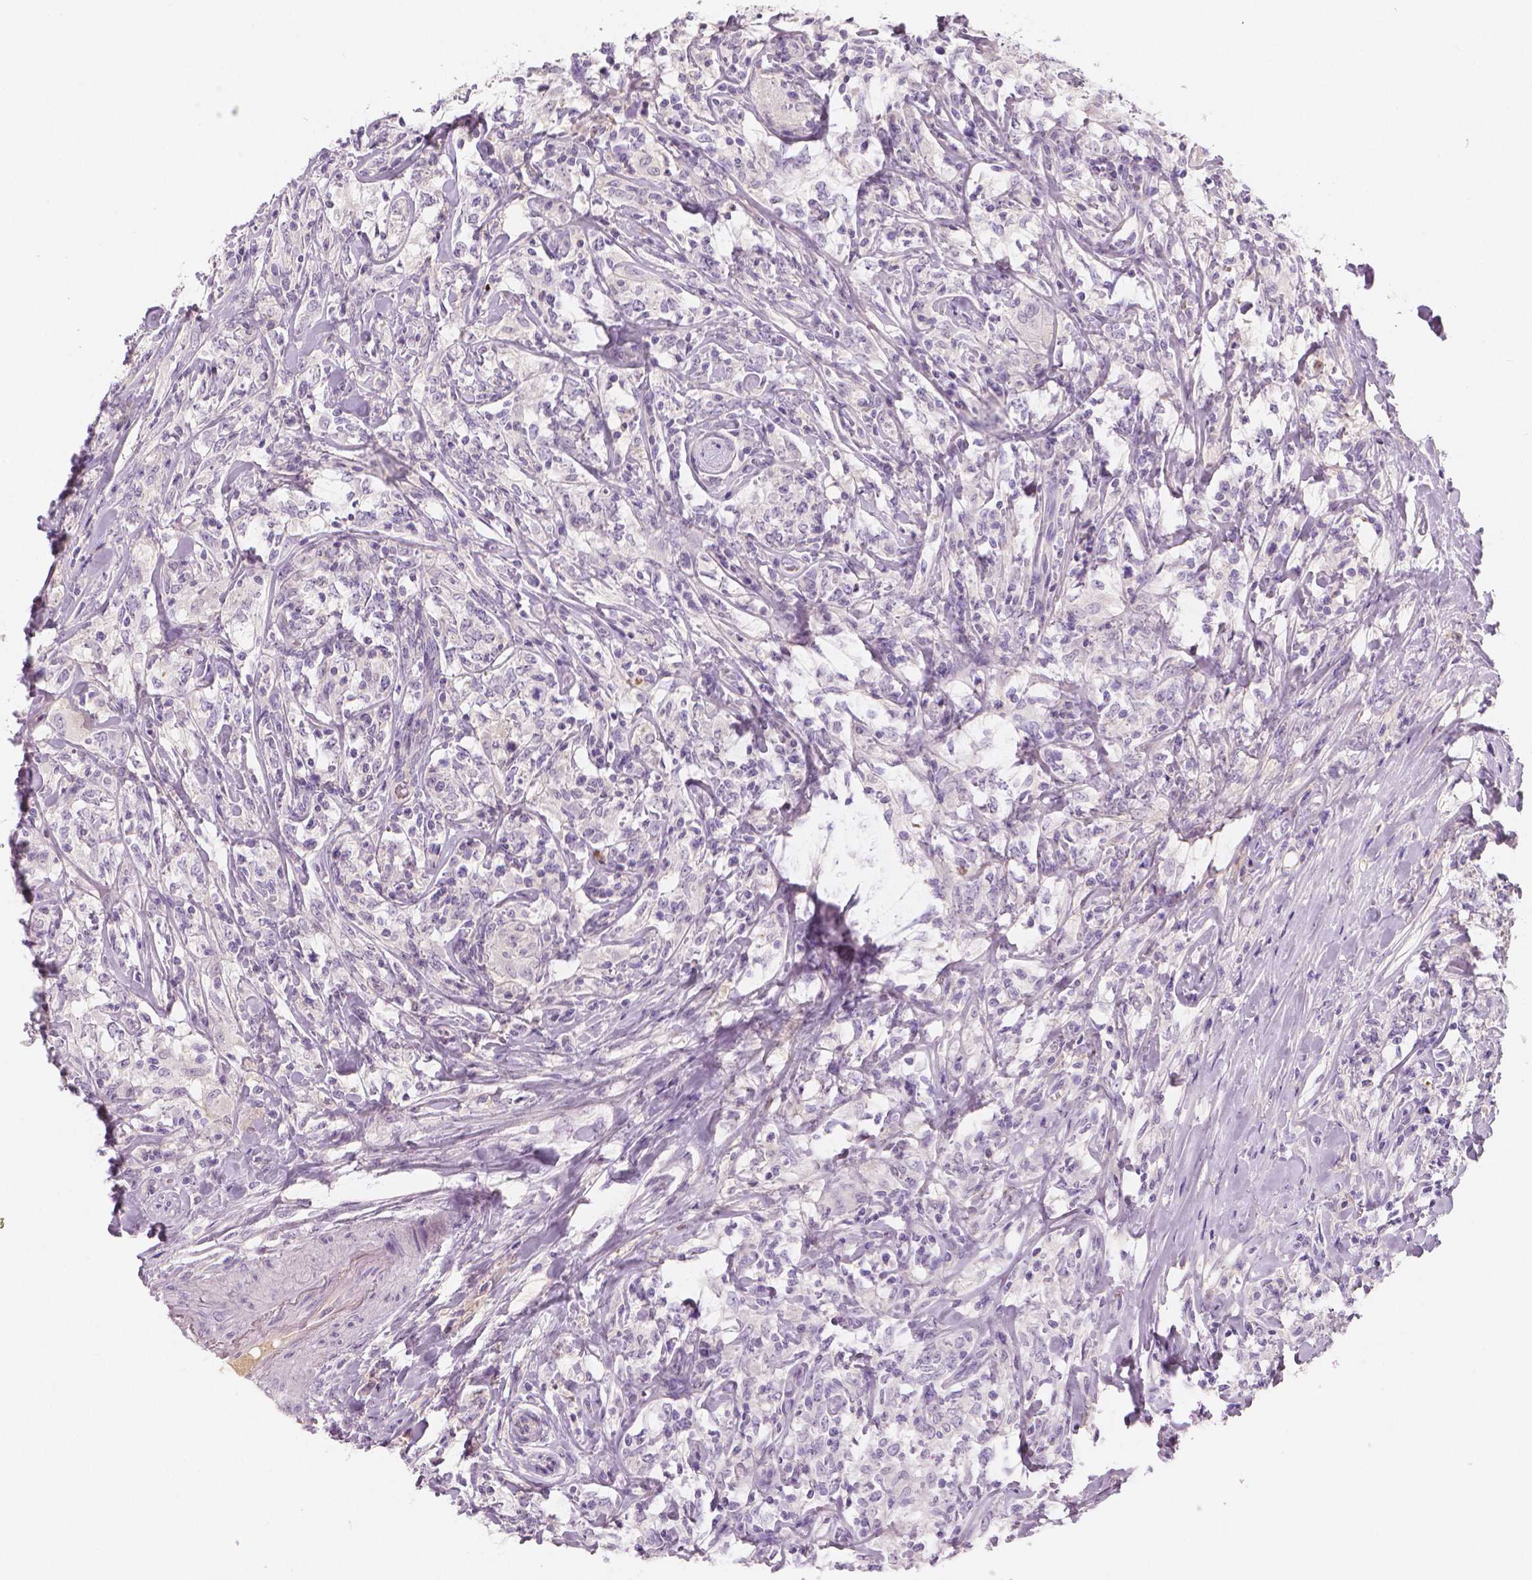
{"staining": {"intensity": "negative", "quantity": "none", "location": "none"}, "tissue": "lymphoma", "cell_type": "Tumor cells", "image_type": "cancer", "snomed": [{"axis": "morphology", "description": "Malignant lymphoma, non-Hodgkin's type, High grade"}, {"axis": "topography", "description": "Lymph node"}], "caption": "Immunohistochemistry (IHC) of malignant lymphoma, non-Hodgkin's type (high-grade) exhibits no expression in tumor cells.", "gene": "APOA4", "patient": {"sex": "female", "age": 84}}